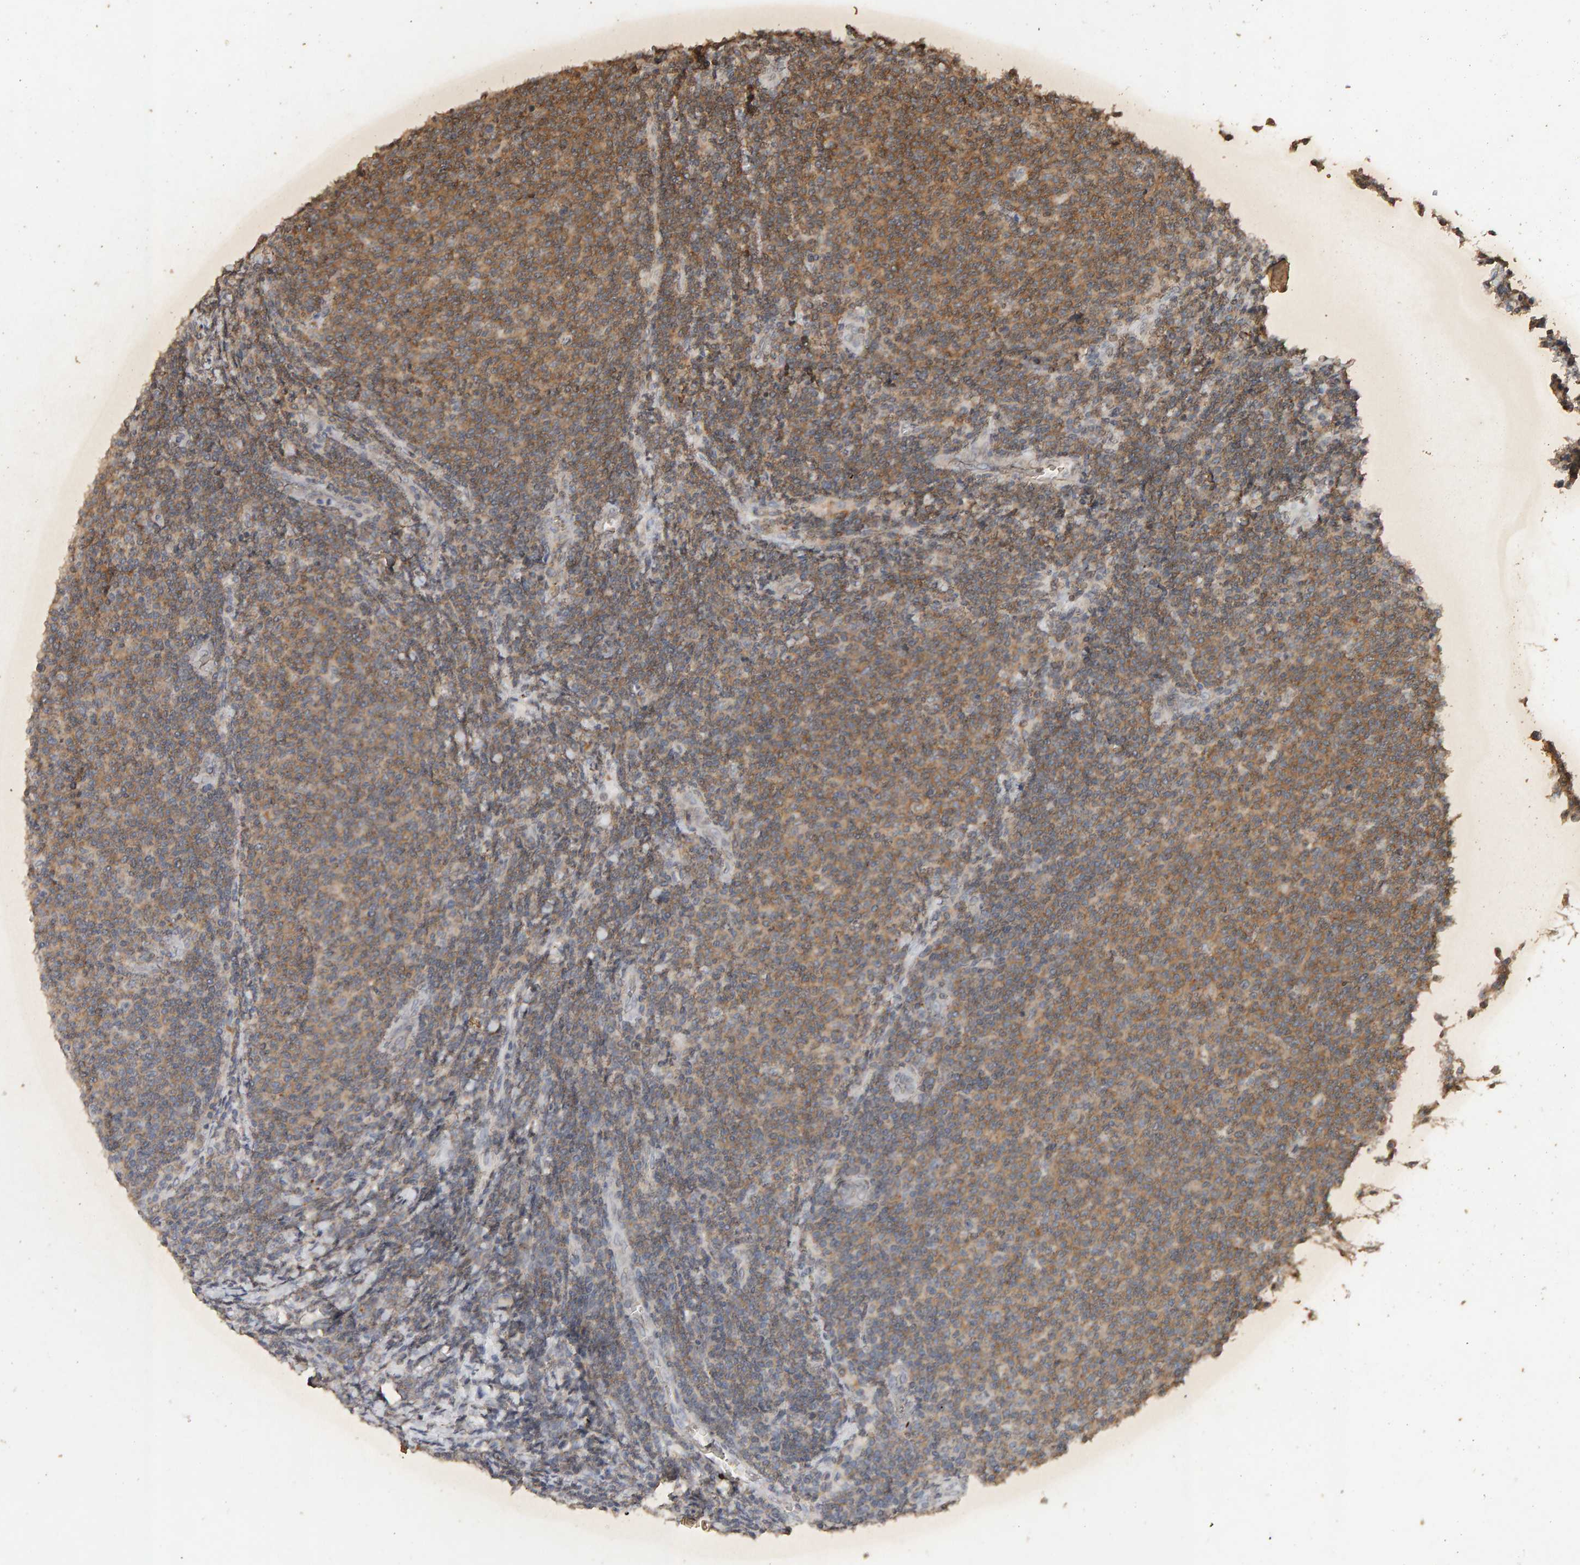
{"staining": {"intensity": "moderate", "quantity": ">75%", "location": "cytoplasmic/membranous"}, "tissue": "lymphoma", "cell_type": "Tumor cells", "image_type": "cancer", "snomed": [{"axis": "morphology", "description": "Malignant lymphoma, non-Hodgkin's type, Low grade"}, {"axis": "topography", "description": "Lymph node"}], "caption": "A brown stain labels moderate cytoplasmic/membranous expression of a protein in malignant lymphoma, non-Hodgkin's type (low-grade) tumor cells.", "gene": "DNAJB5", "patient": {"sex": "male", "age": 66}}